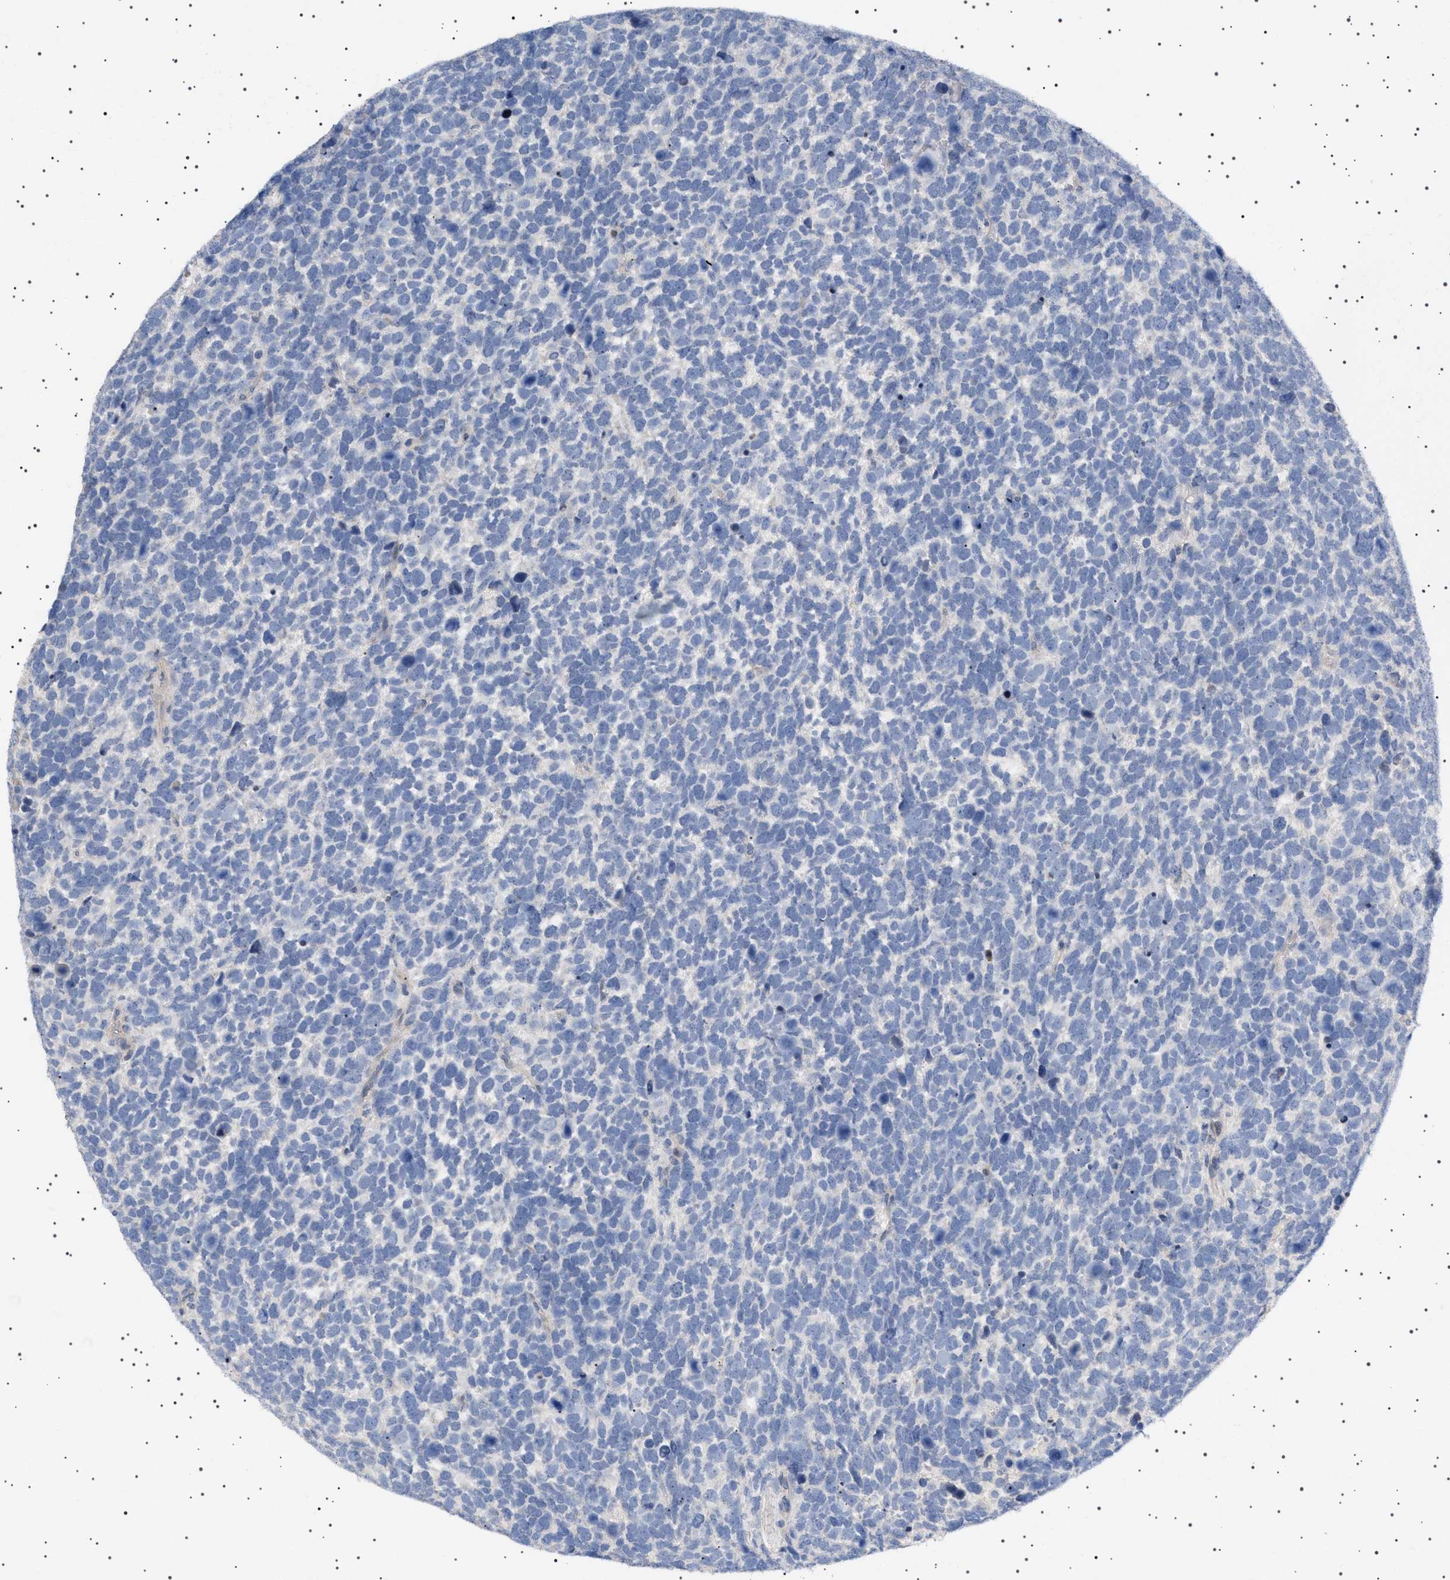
{"staining": {"intensity": "negative", "quantity": "none", "location": "none"}, "tissue": "urothelial cancer", "cell_type": "Tumor cells", "image_type": "cancer", "snomed": [{"axis": "morphology", "description": "Urothelial carcinoma, High grade"}, {"axis": "topography", "description": "Urinary bladder"}], "caption": "Histopathology image shows no significant protein expression in tumor cells of urothelial cancer.", "gene": "HTR1A", "patient": {"sex": "female", "age": 82}}